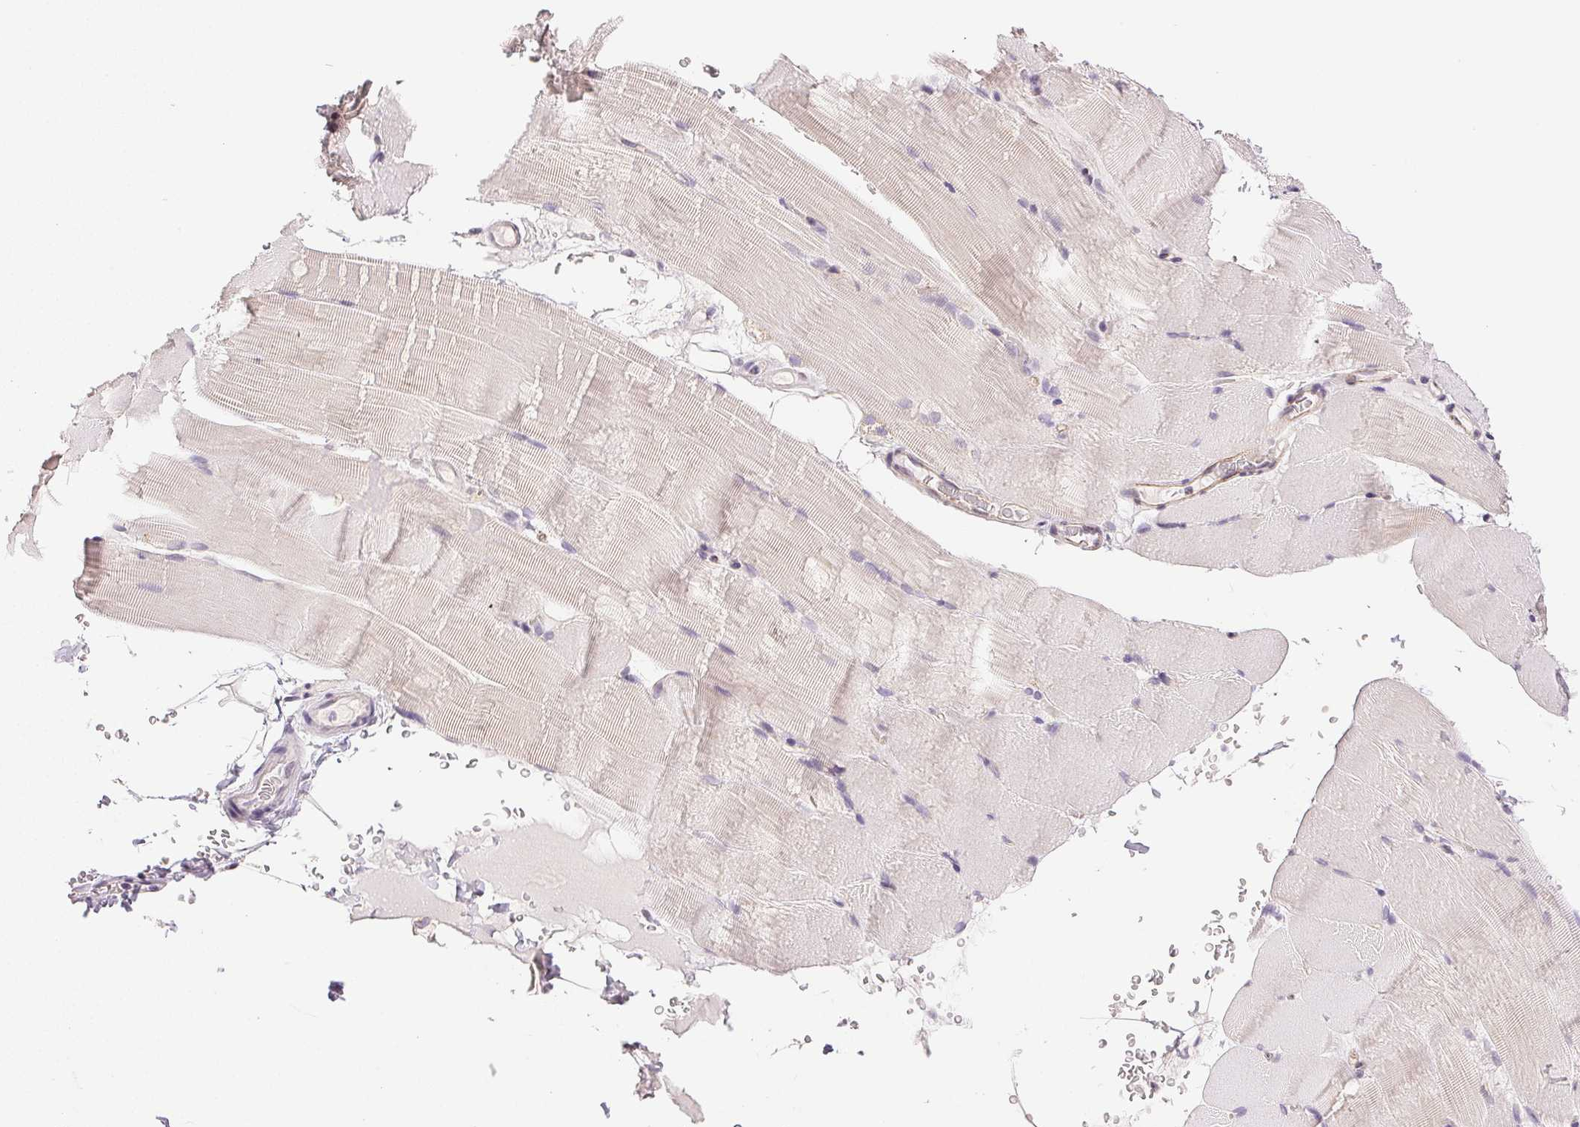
{"staining": {"intensity": "negative", "quantity": "none", "location": "none"}, "tissue": "skeletal muscle", "cell_type": "Myocytes", "image_type": "normal", "snomed": [{"axis": "morphology", "description": "Normal tissue, NOS"}, {"axis": "topography", "description": "Skeletal muscle"}], "caption": "Protein analysis of normal skeletal muscle reveals no significant staining in myocytes.", "gene": "PLCB1", "patient": {"sex": "female", "age": 37}}